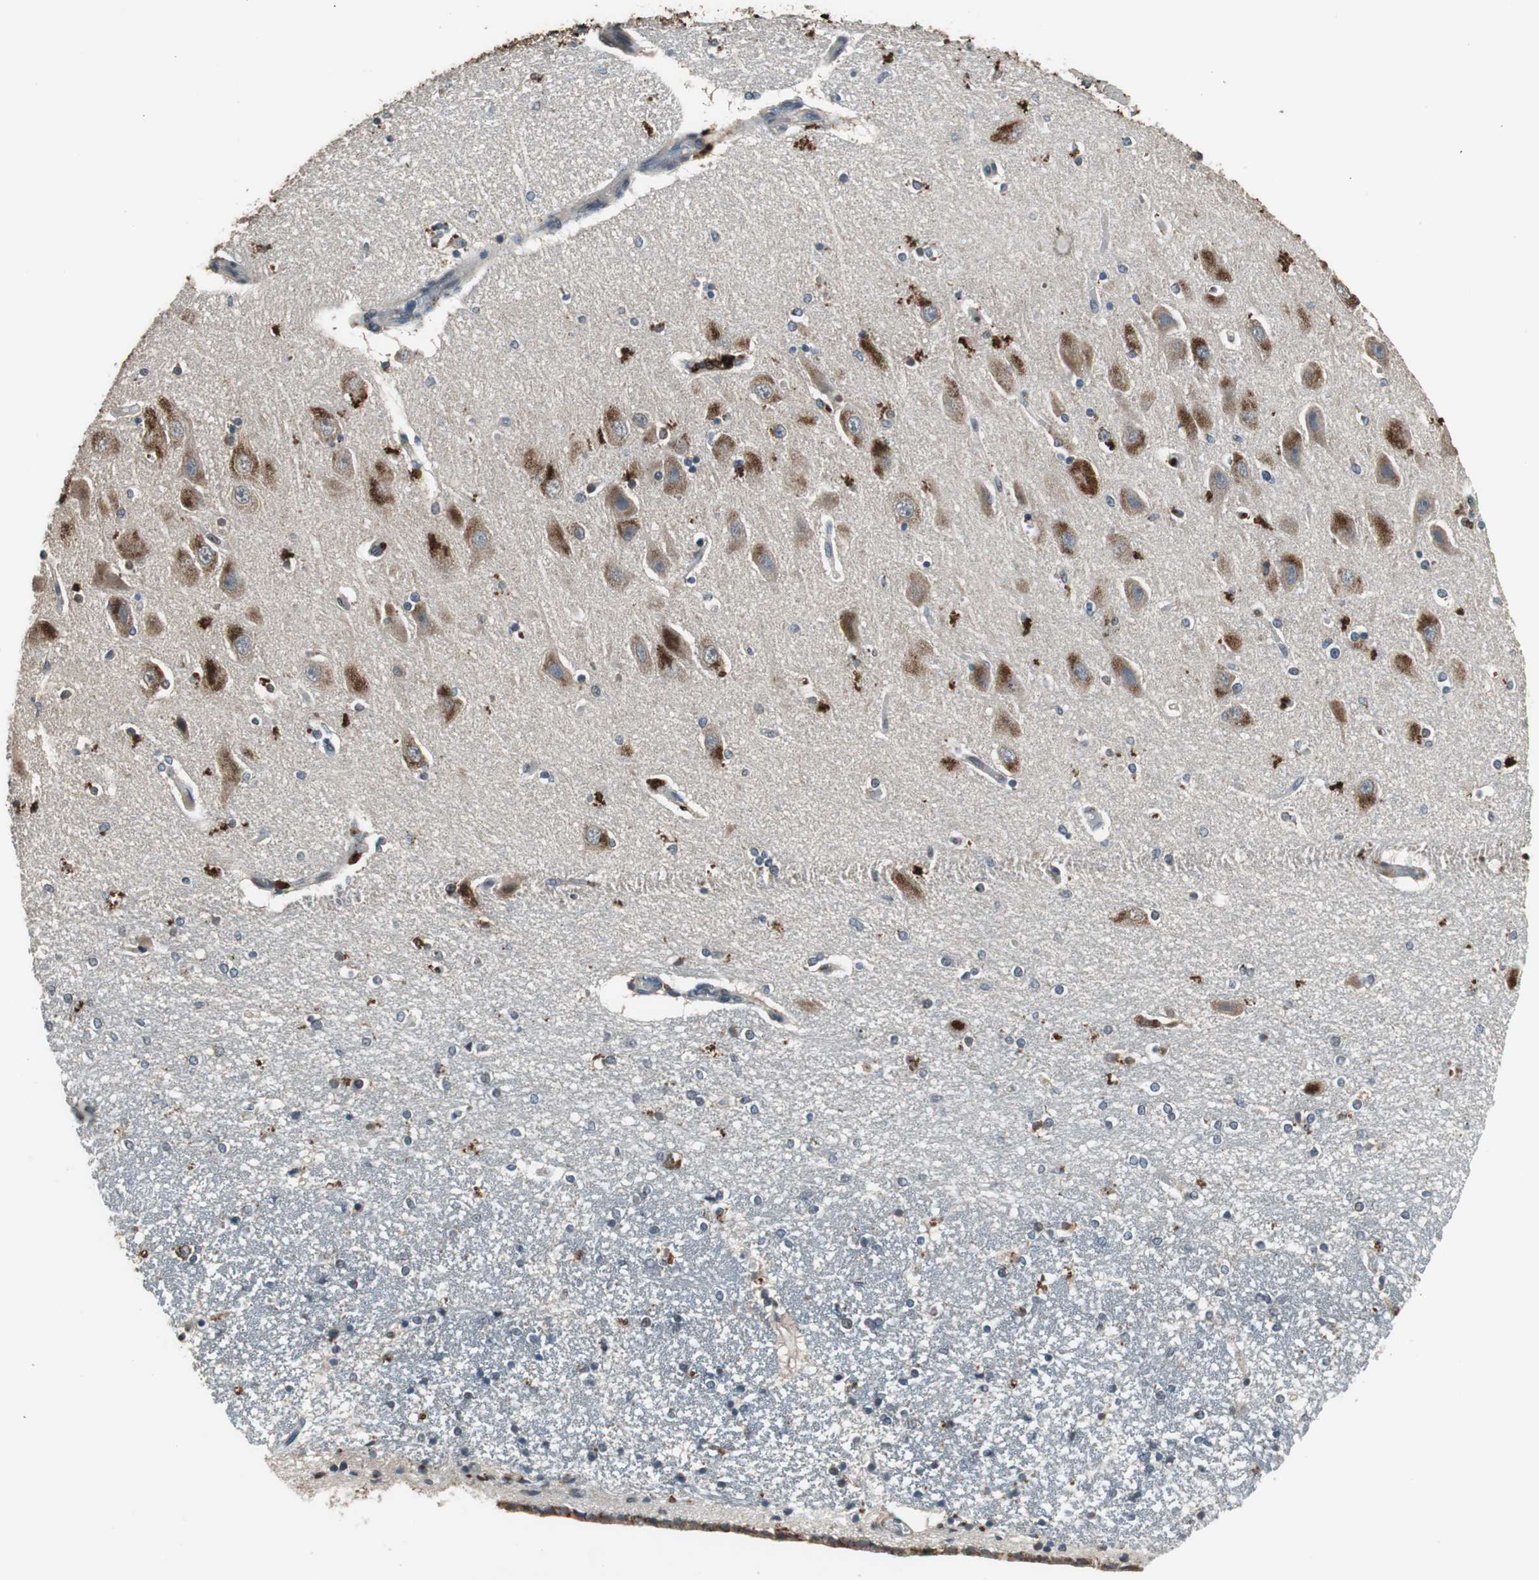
{"staining": {"intensity": "negative", "quantity": "none", "location": "none"}, "tissue": "hippocampus", "cell_type": "Glial cells", "image_type": "normal", "snomed": [{"axis": "morphology", "description": "Normal tissue, NOS"}, {"axis": "topography", "description": "Hippocampus"}], "caption": "Immunohistochemistry (IHC) histopathology image of benign hippocampus stained for a protein (brown), which reveals no positivity in glial cells.", "gene": "PI4KB", "patient": {"sex": "female", "age": 54}}